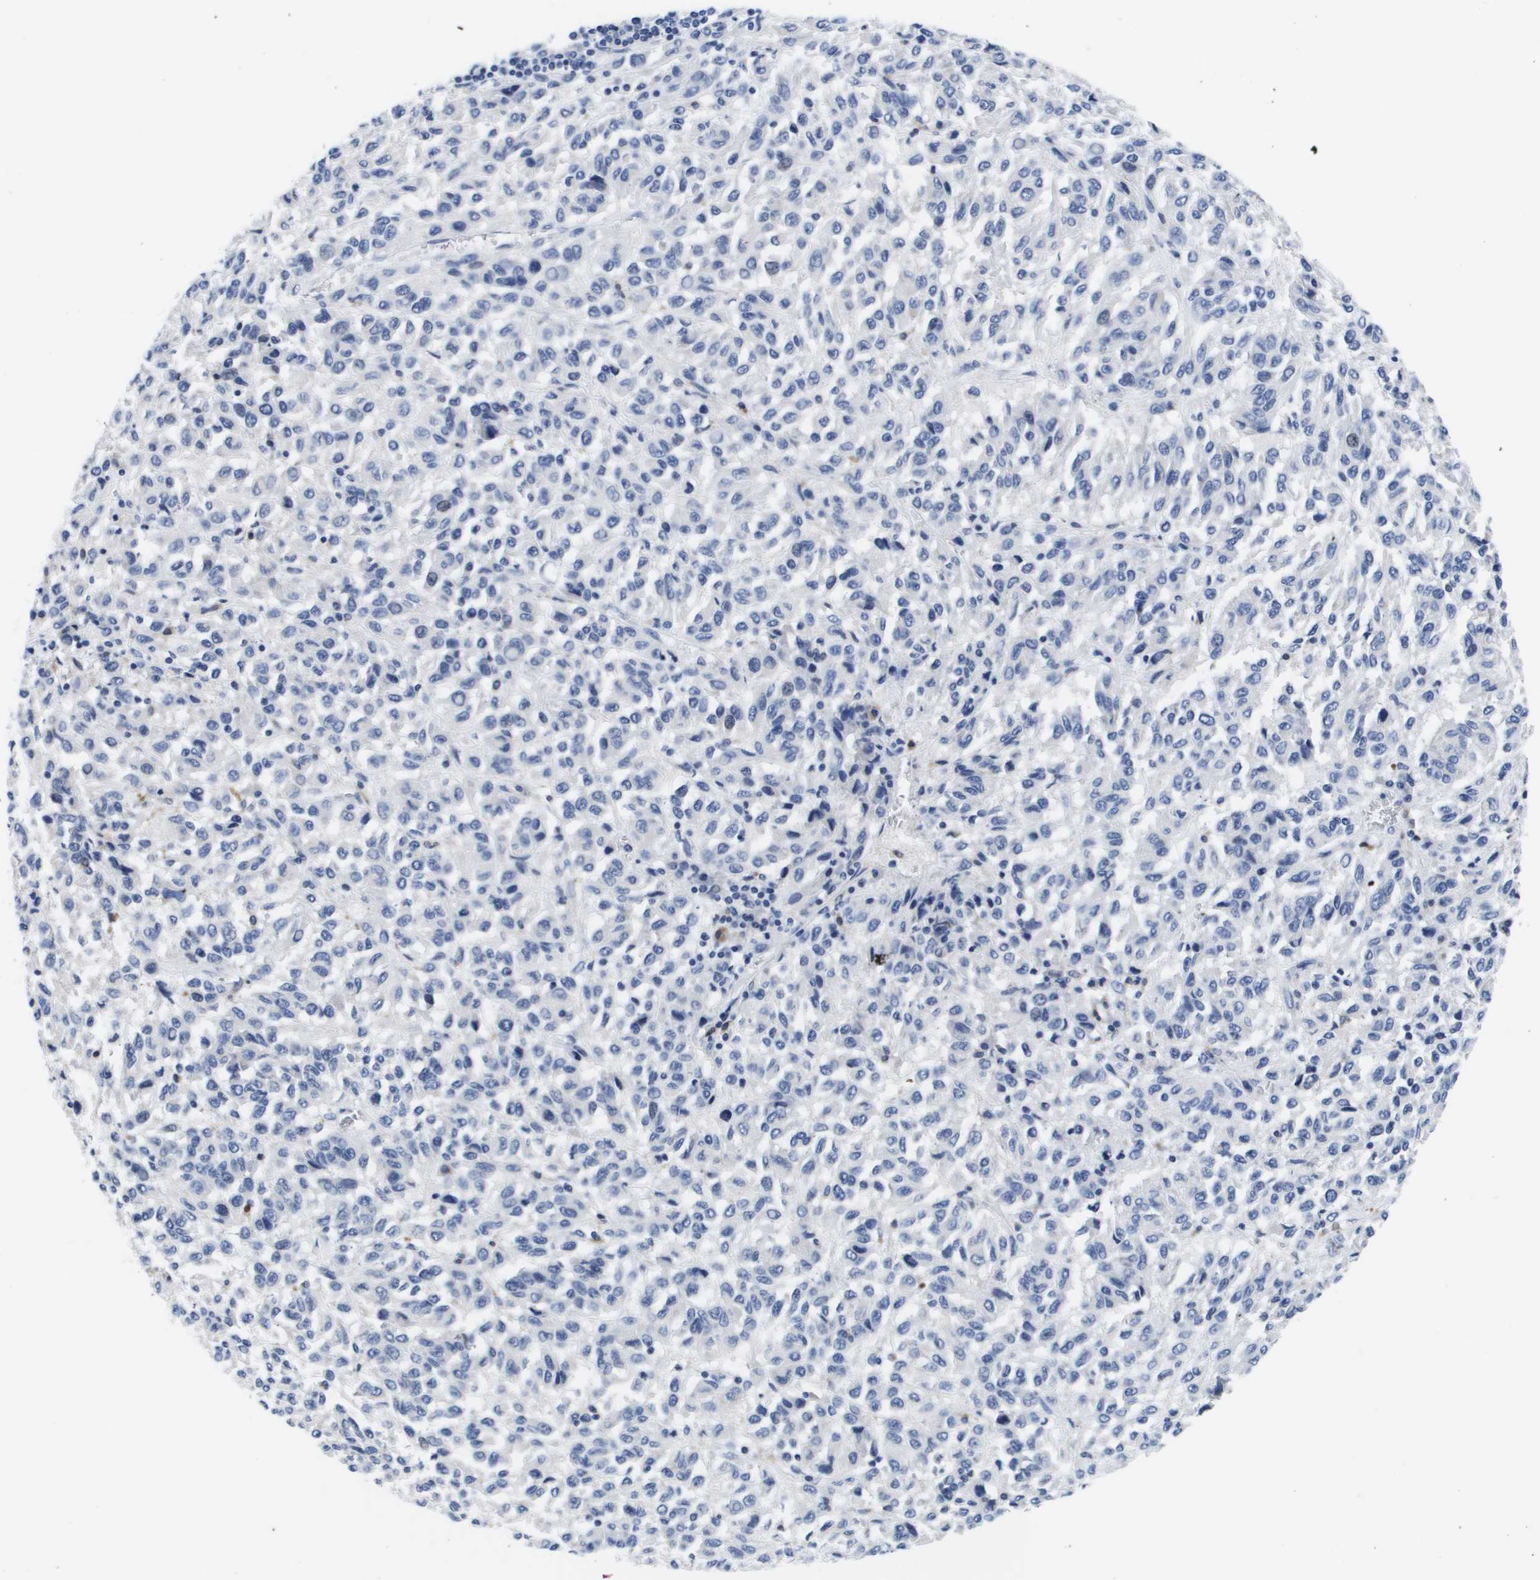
{"staining": {"intensity": "negative", "quantity": "none", "location": "none"}, "tissue": "melanoma", "cell_type": "Tumor cells", "image_type": "cancer", "snomed": [{"axis": "morphology", "description": "Malignant melanoma, Metastatic site"}, {"axis": "topography", "description": "Lung"}], "caption": "High magnification brightfield microscopy of malignant melanoma (metastatic site) stained with DAB (brown) and counterstained with hematoxylin (blue): tumor cells show no significant staining.", "gene": "HMOX1", "patient": {"sex": "male", "age": 64}}